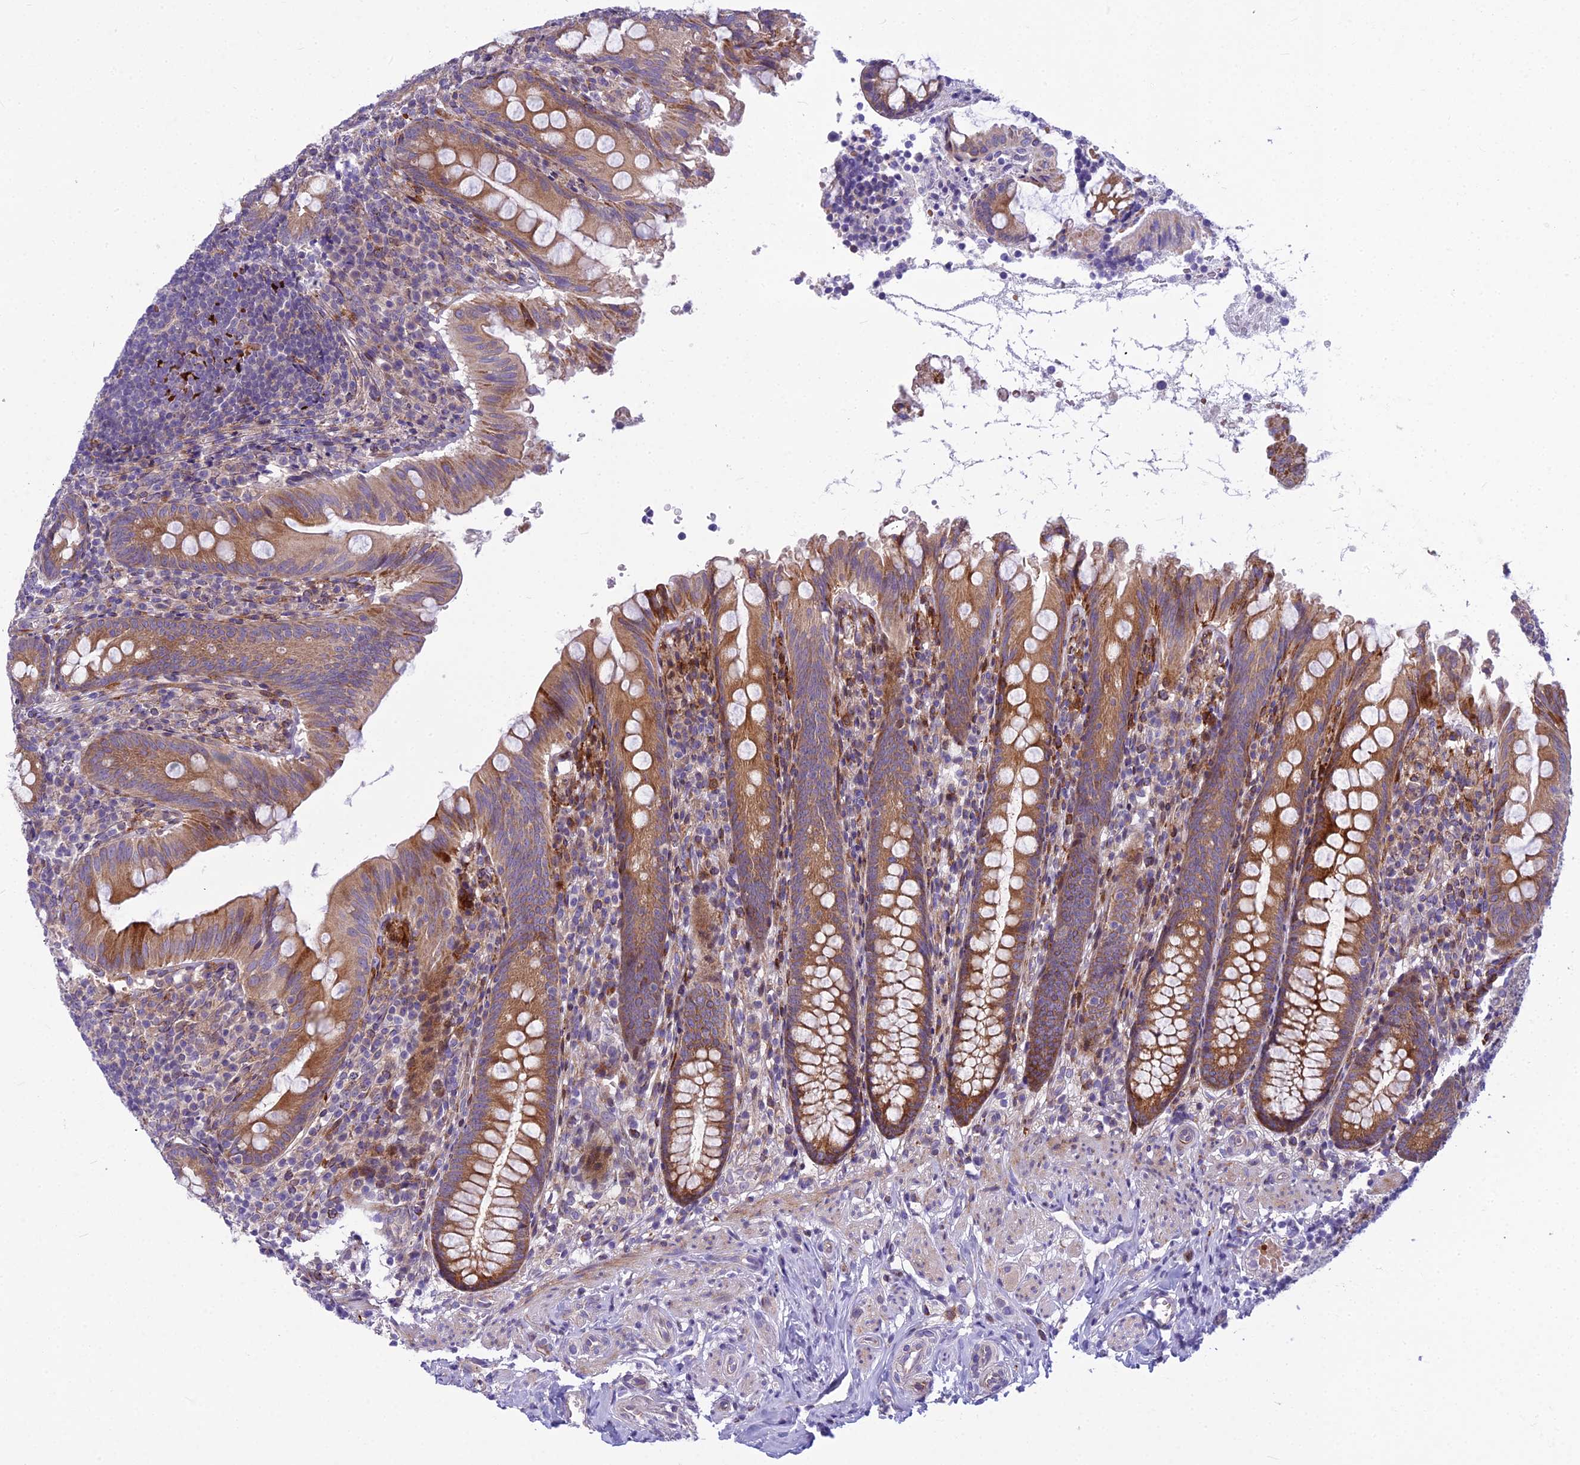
{"staining": {"intensity": "moderate", "quantity": ">75%", "location": "cytoplasmic/membranous"}, "tissue": "appendix", "cell_type": "Glandular cells", "image_type": "normal", "snomed": [{"axis": "morphology", "description": "Normal tissue, NOS"}, {"axis": "topography", "description": "Appendix"}], "caption": "Immunohistochemical staining of unremarkable human appendix exhibits moderate cytoplasmic/membranous protein expression in approximately >75% of glandular cells.", "gene": "PCDHB14", "patient": {"sex": "male", "age": 55}}